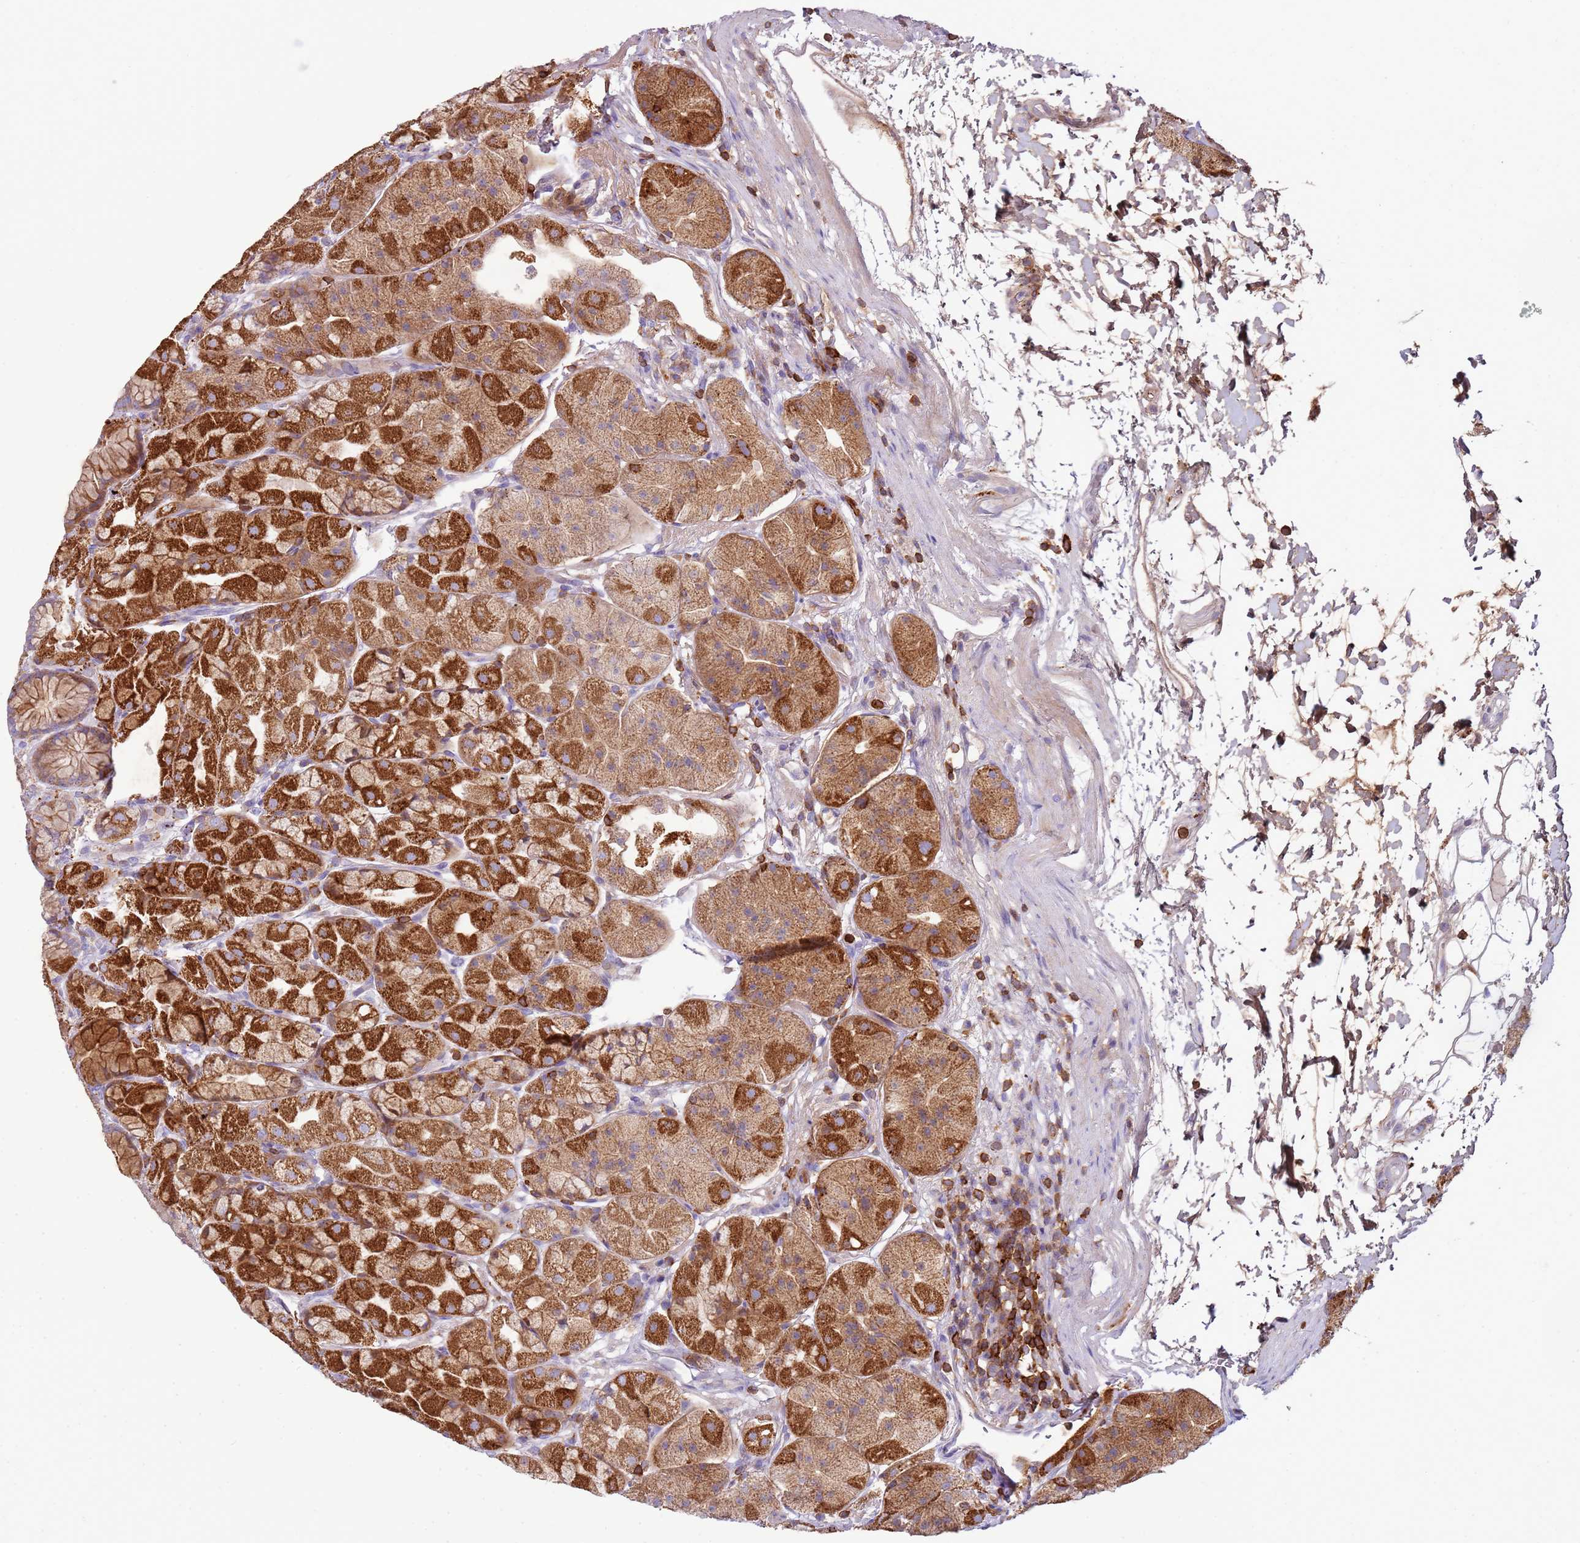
{"staining": {"intensity": "strong", "quantity": ">75%", "location": "cytoplasmic/membranous"}, "tissue": "stomach", "cell_type": "Glandular cells", "image_type": "normal", "snomed": [{"axis": "morphology", "description": "Normal tissue, NOS"}, {"axis": "topography", "description": "Stomach"}], "caption": "An immunohistochemistry image of normal tissue is shown. Protein staining in brown shows strong cytoplasmic/membranous positivity in stomach within glandular cells. The protein of interest is stained brown, and the nuclei are stained in blue (DAB (3,3'-diaminobenzidine) IHC with brightfield microscopy, high magnification).", "gene": "TTPAL", "patient": {"sex": "male", "age": 57}}